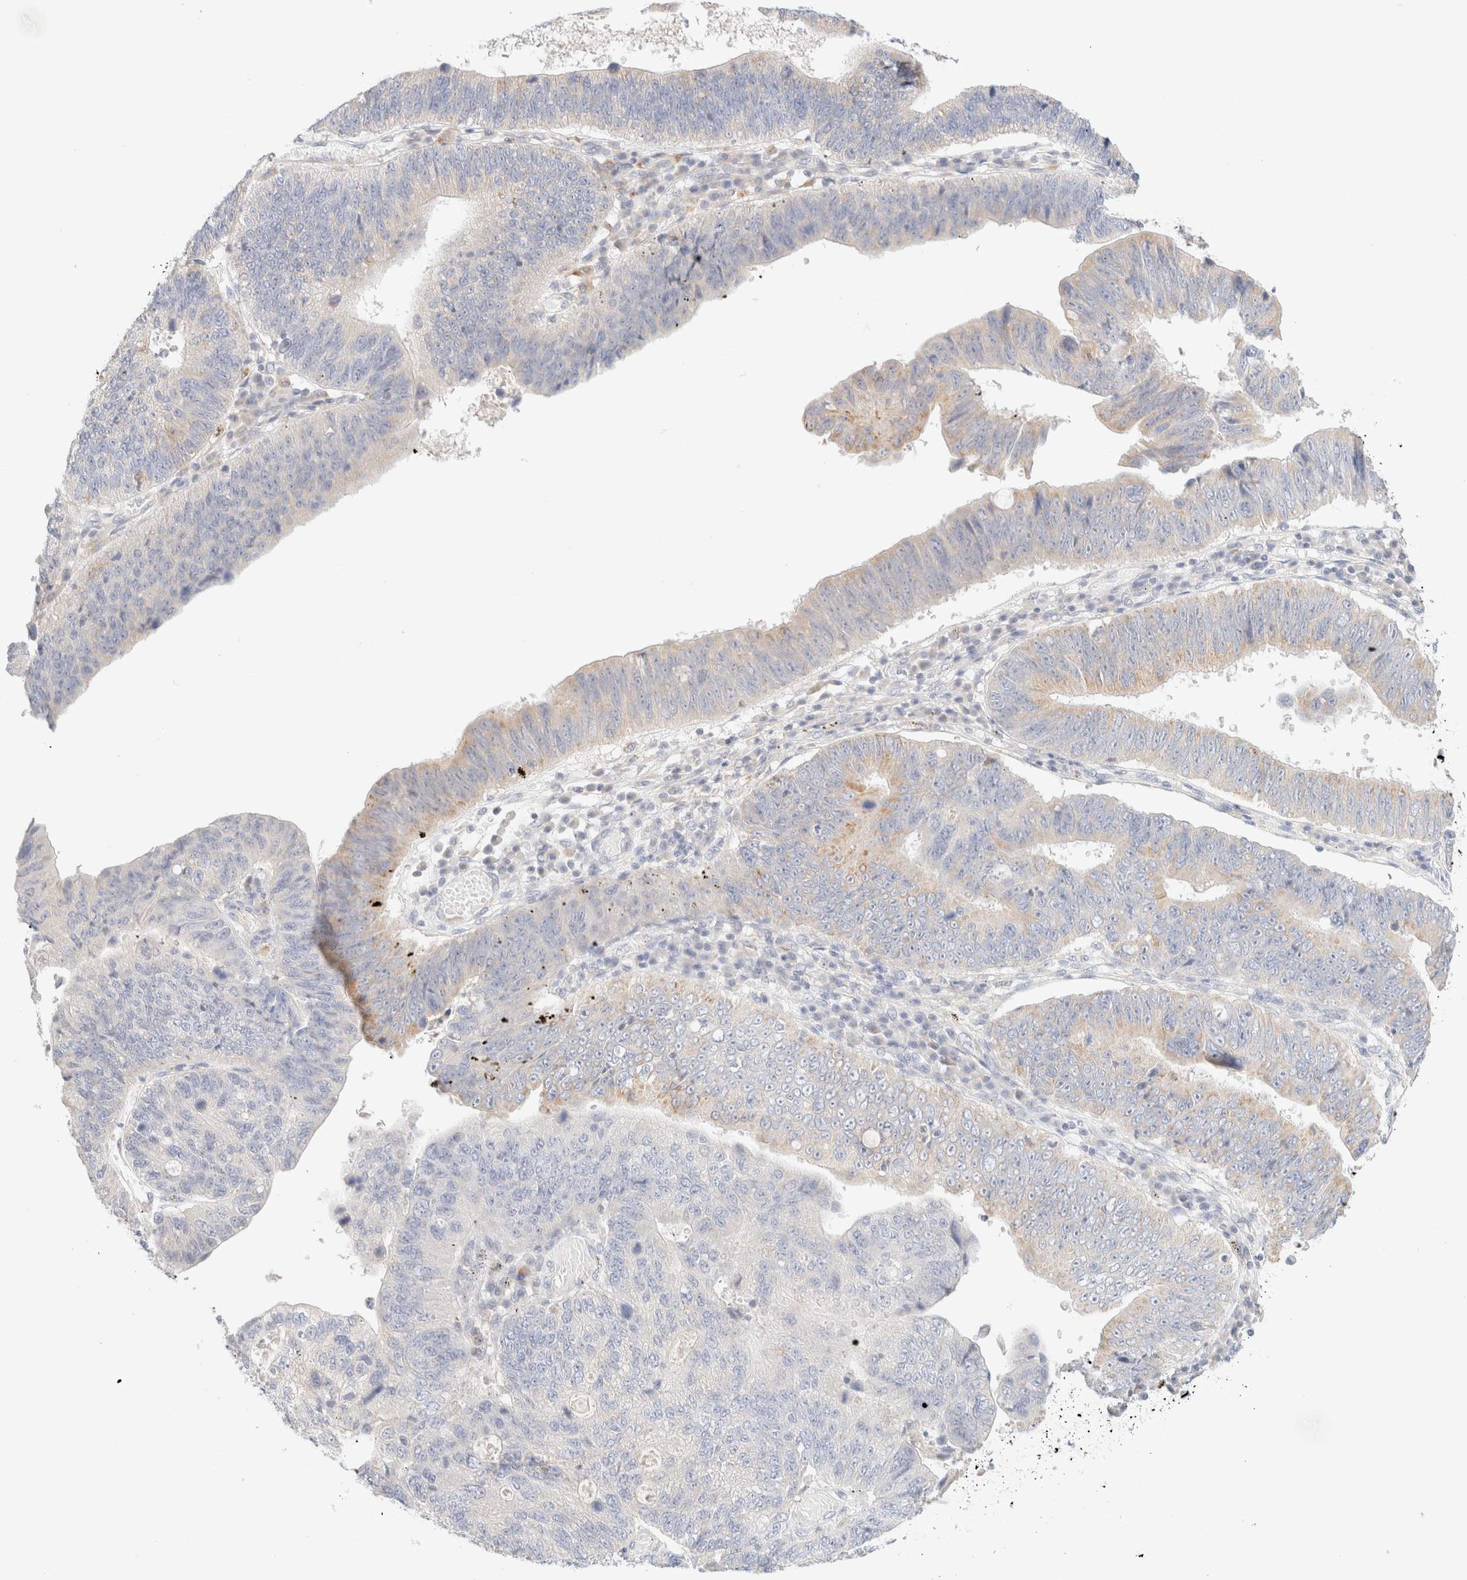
{"staining": {"intensity": "moderate", "quantity": "25%-75%", "location": "cytoplasmic/membranous"}, "tissue": "stomach cancer", "cell_type": "Tumor cells", "image_type": "cancer", "snomed": [{"axis": "morphology", "description": "Adenocarcinoma, NOS"}, {"axis": "topography", "description": "Stomach"}], "caption": "The micrograph reveals a brown stain indicating the presence of a protein in the cytoplasmic/membranous of tumor cells in stomach cancer (adenocarcinoma). (IHC, brightfield microscopy, high magnification).", "gene": "SARM1", "patient": {"sex": "male", "age": 59}}